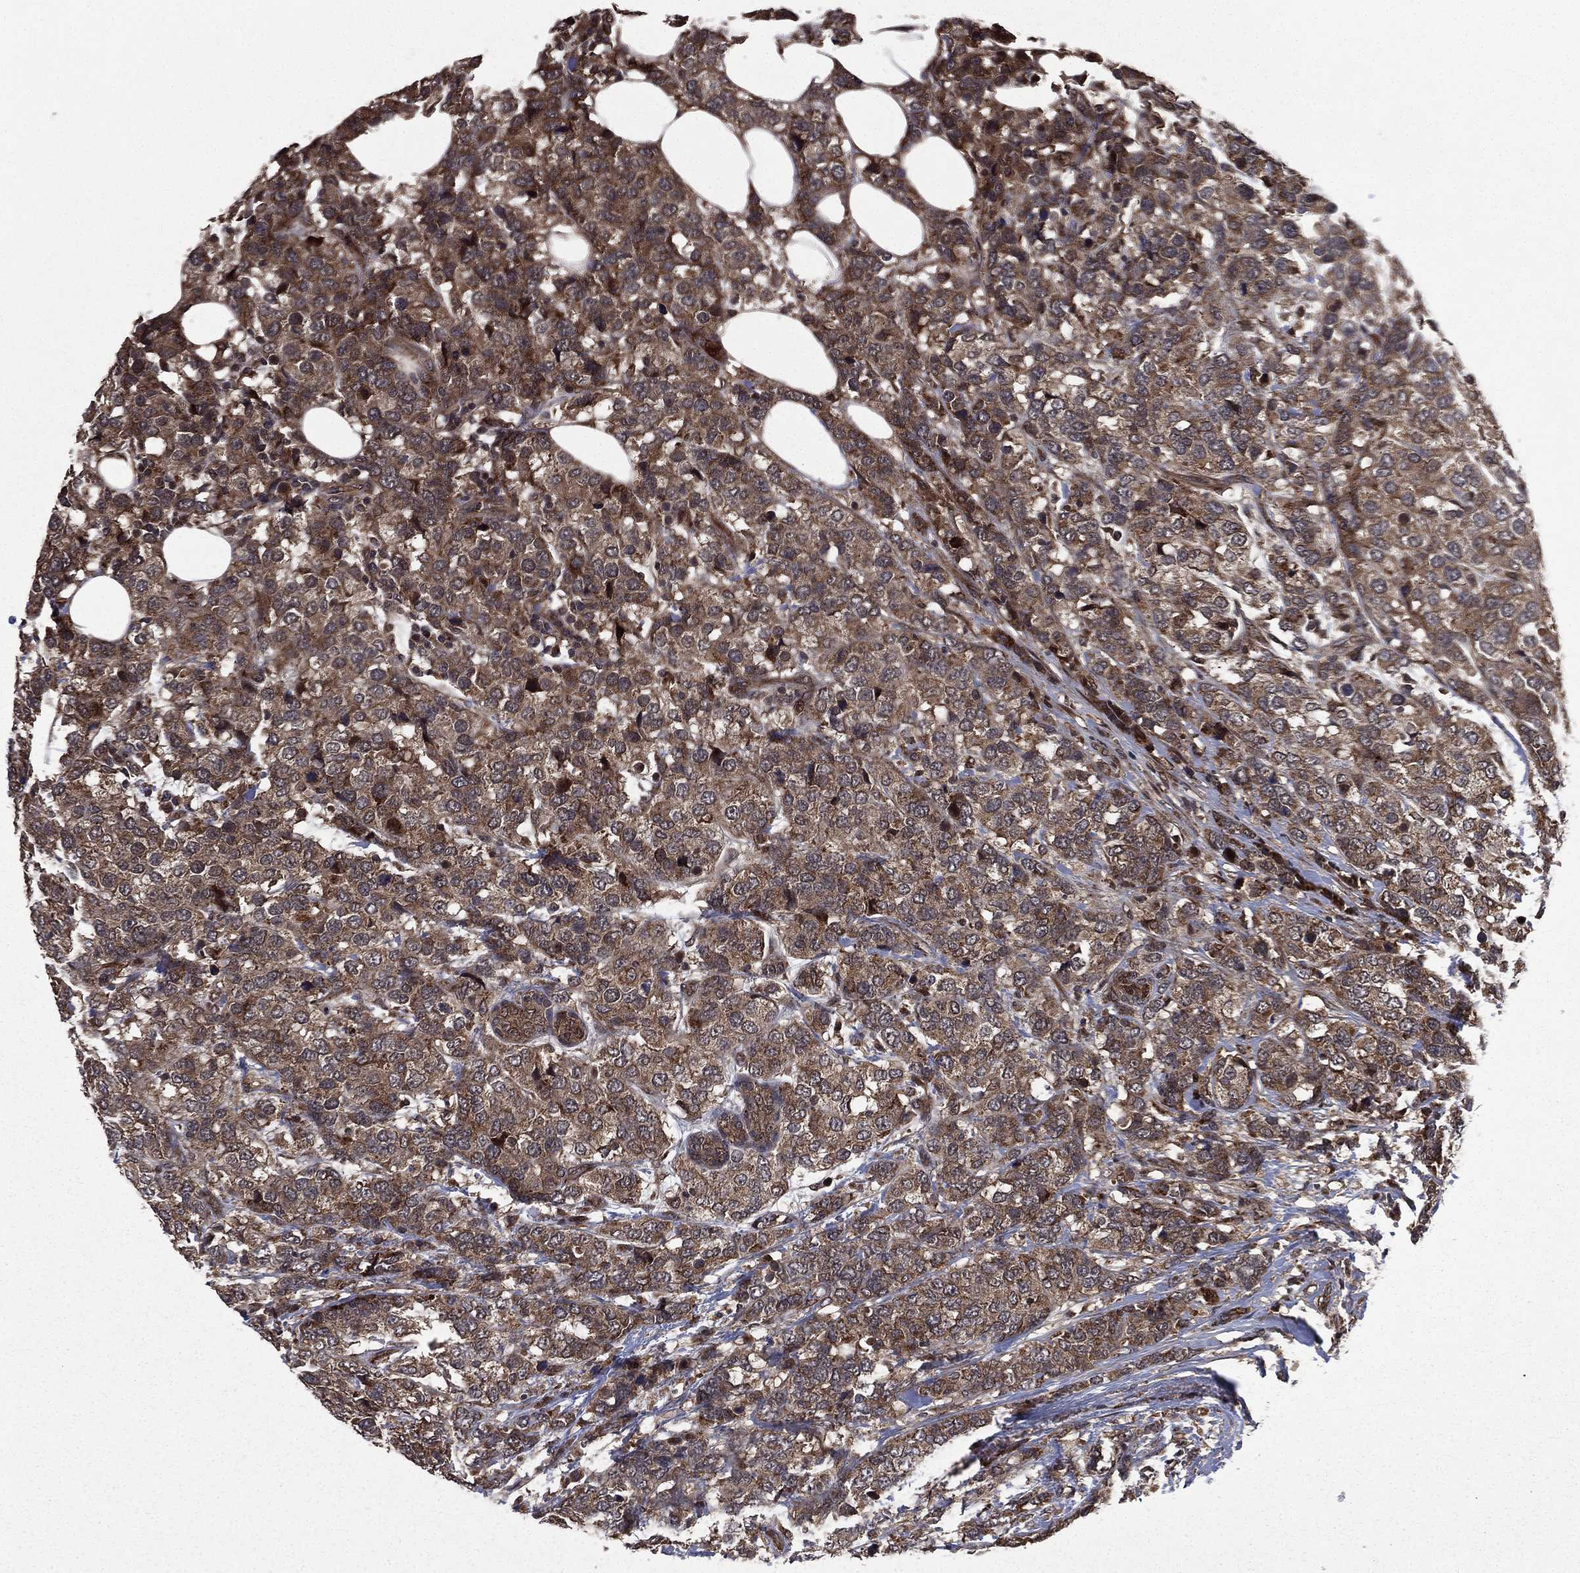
{"staining": {"intensity": "moderate", "quantity": ">75%", "location": "cytoplasmic/membranous"}, "tissue": "breast cancer", "cell_type": "Tumor cells", "image_type": "cancer", "snomed": [{"axis": "morphology", "description": "Lobular carcinoma"}, {"axis": "topography", "description": "Breast"}], "caption": "IHC image of neoplastic tissue: human breast cancer (lobular carcinoma) stained using IHC demonstrates medium levels of moderate protein expression localized specifically in the cytoplasmic/membranous of tumor cells, appearing as a cytoplasmic/membranous brown color.", "gene": "LENG8", "patient": {"sex": "female", "age": 59}}